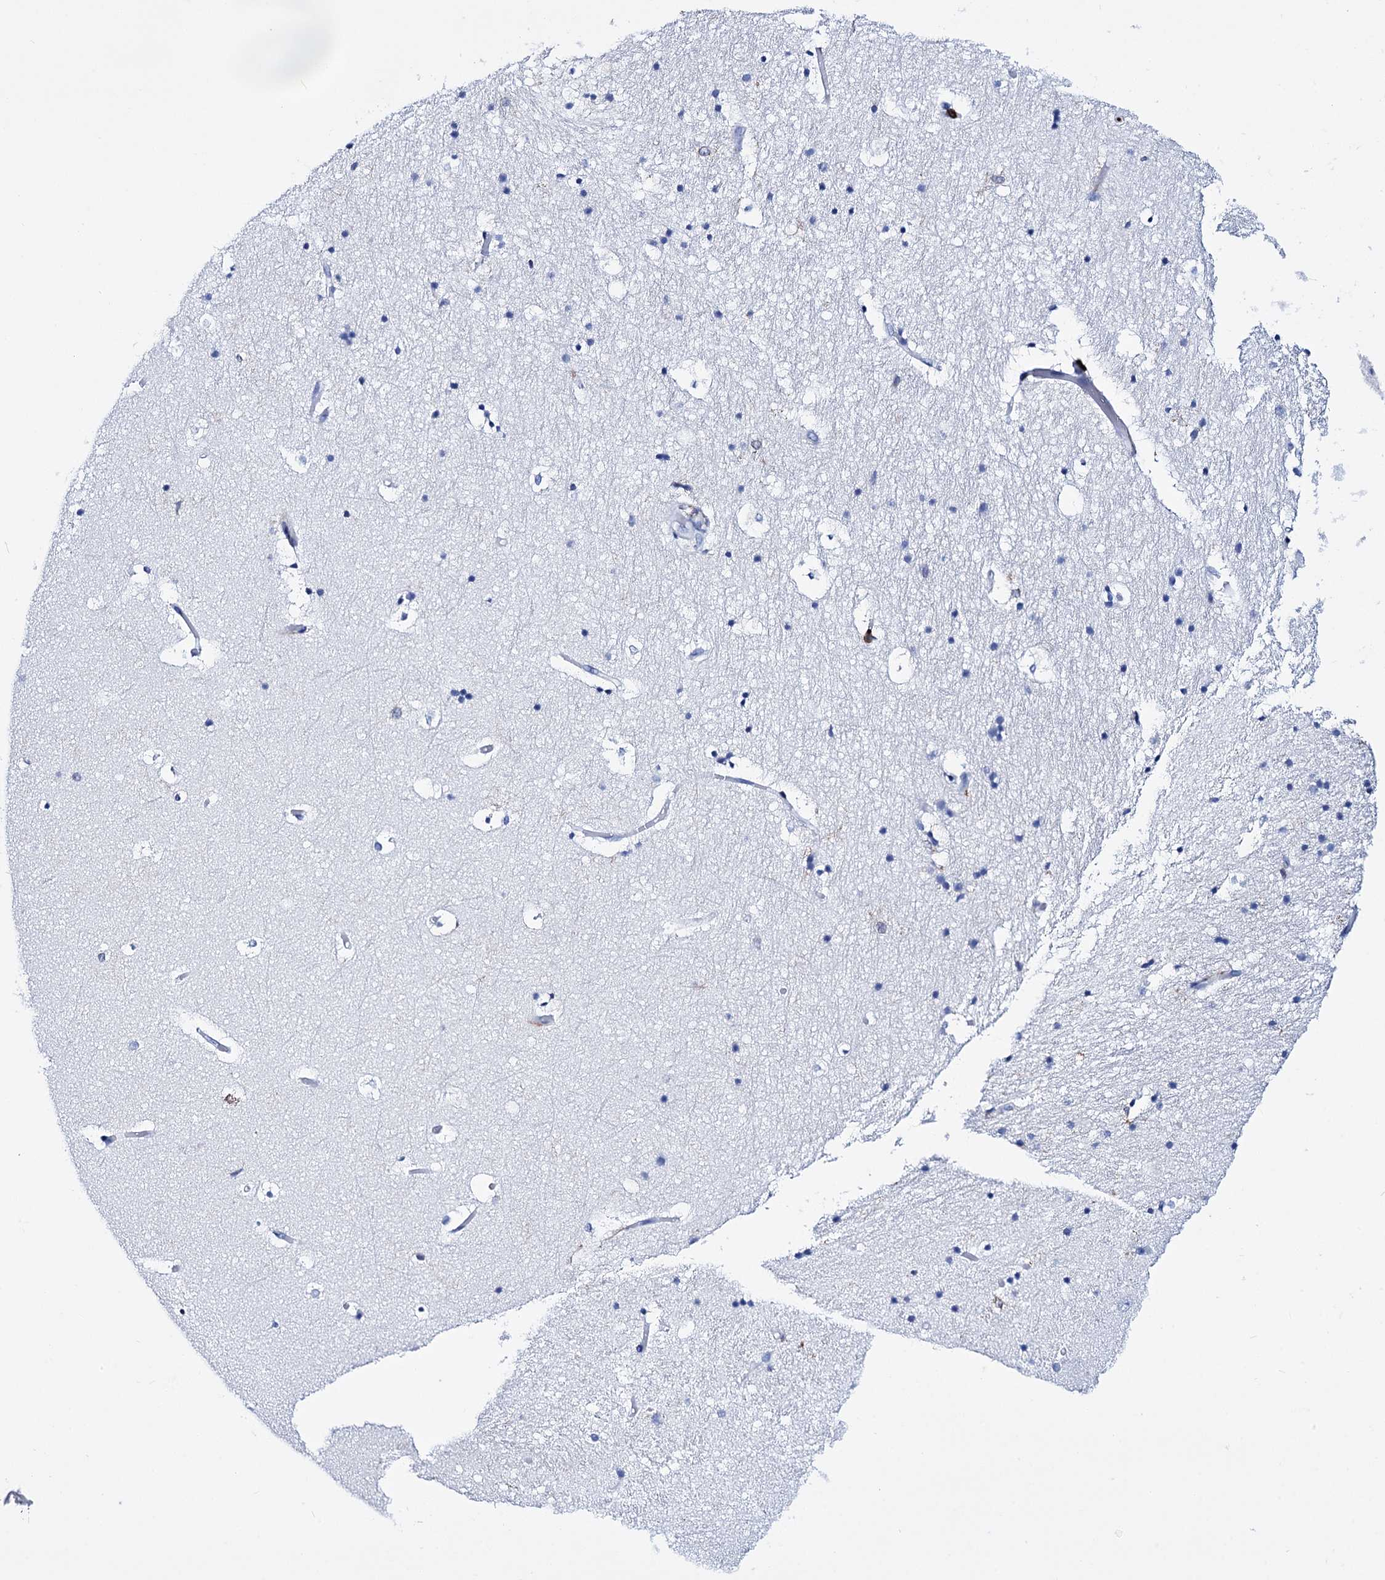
{"staining": {"intensity": "negative", "quantity": "none", "location": "none"}, "tissue": "hippocampus", "cell_type": "Glial cells", "image_type": "normal", "snomed": [{"axis": "morphology", "description": "Normal tissue, NOS"}, {"axis": "topography", "description": "Hippocampus"}], "caption": "The histopathology image shows no significant staining in glial cells of hippocampus. (DAB immunohistochemistry (IHC), high magnification).", "gene": "DEF6", "patient": {"sex": "female", "age": 52}}